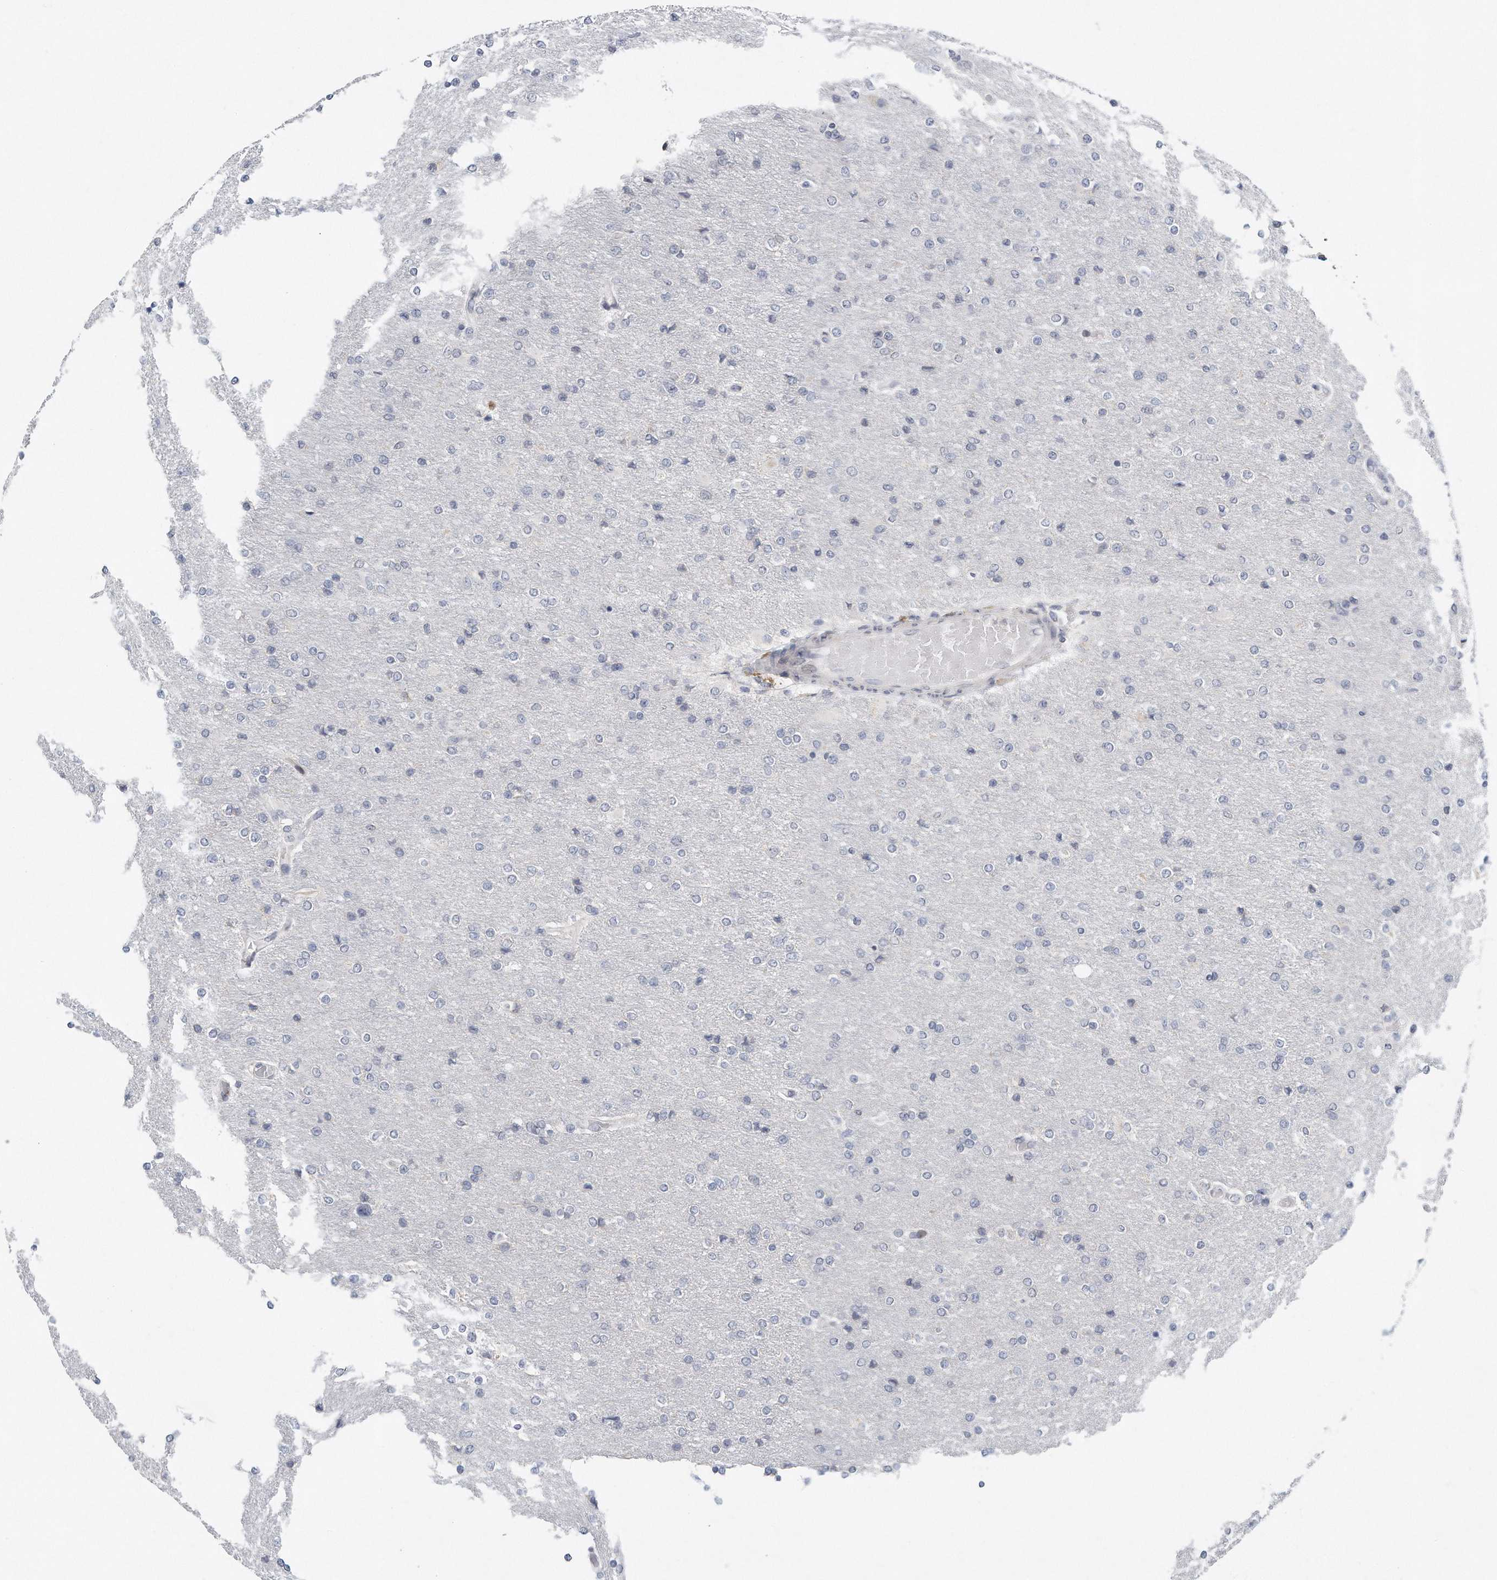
{"staining": {"intensity": "negative", "quantity": "none", "location": "none"}, "tissue": "glioma", "cell_type": "Tumor cells", "image_type": "cancer", "snomed": [{"axis": "morphology", "description": "Glioma, malignant, High grade"}, {"axis": "topography", "description": "Cerebral cortex"}], "caption": "Tumor cells show no significant protein staining in high-grade glioma (malignant).", "gene": "VLDLR", "patient": {"sex": "female", "age": 36}}